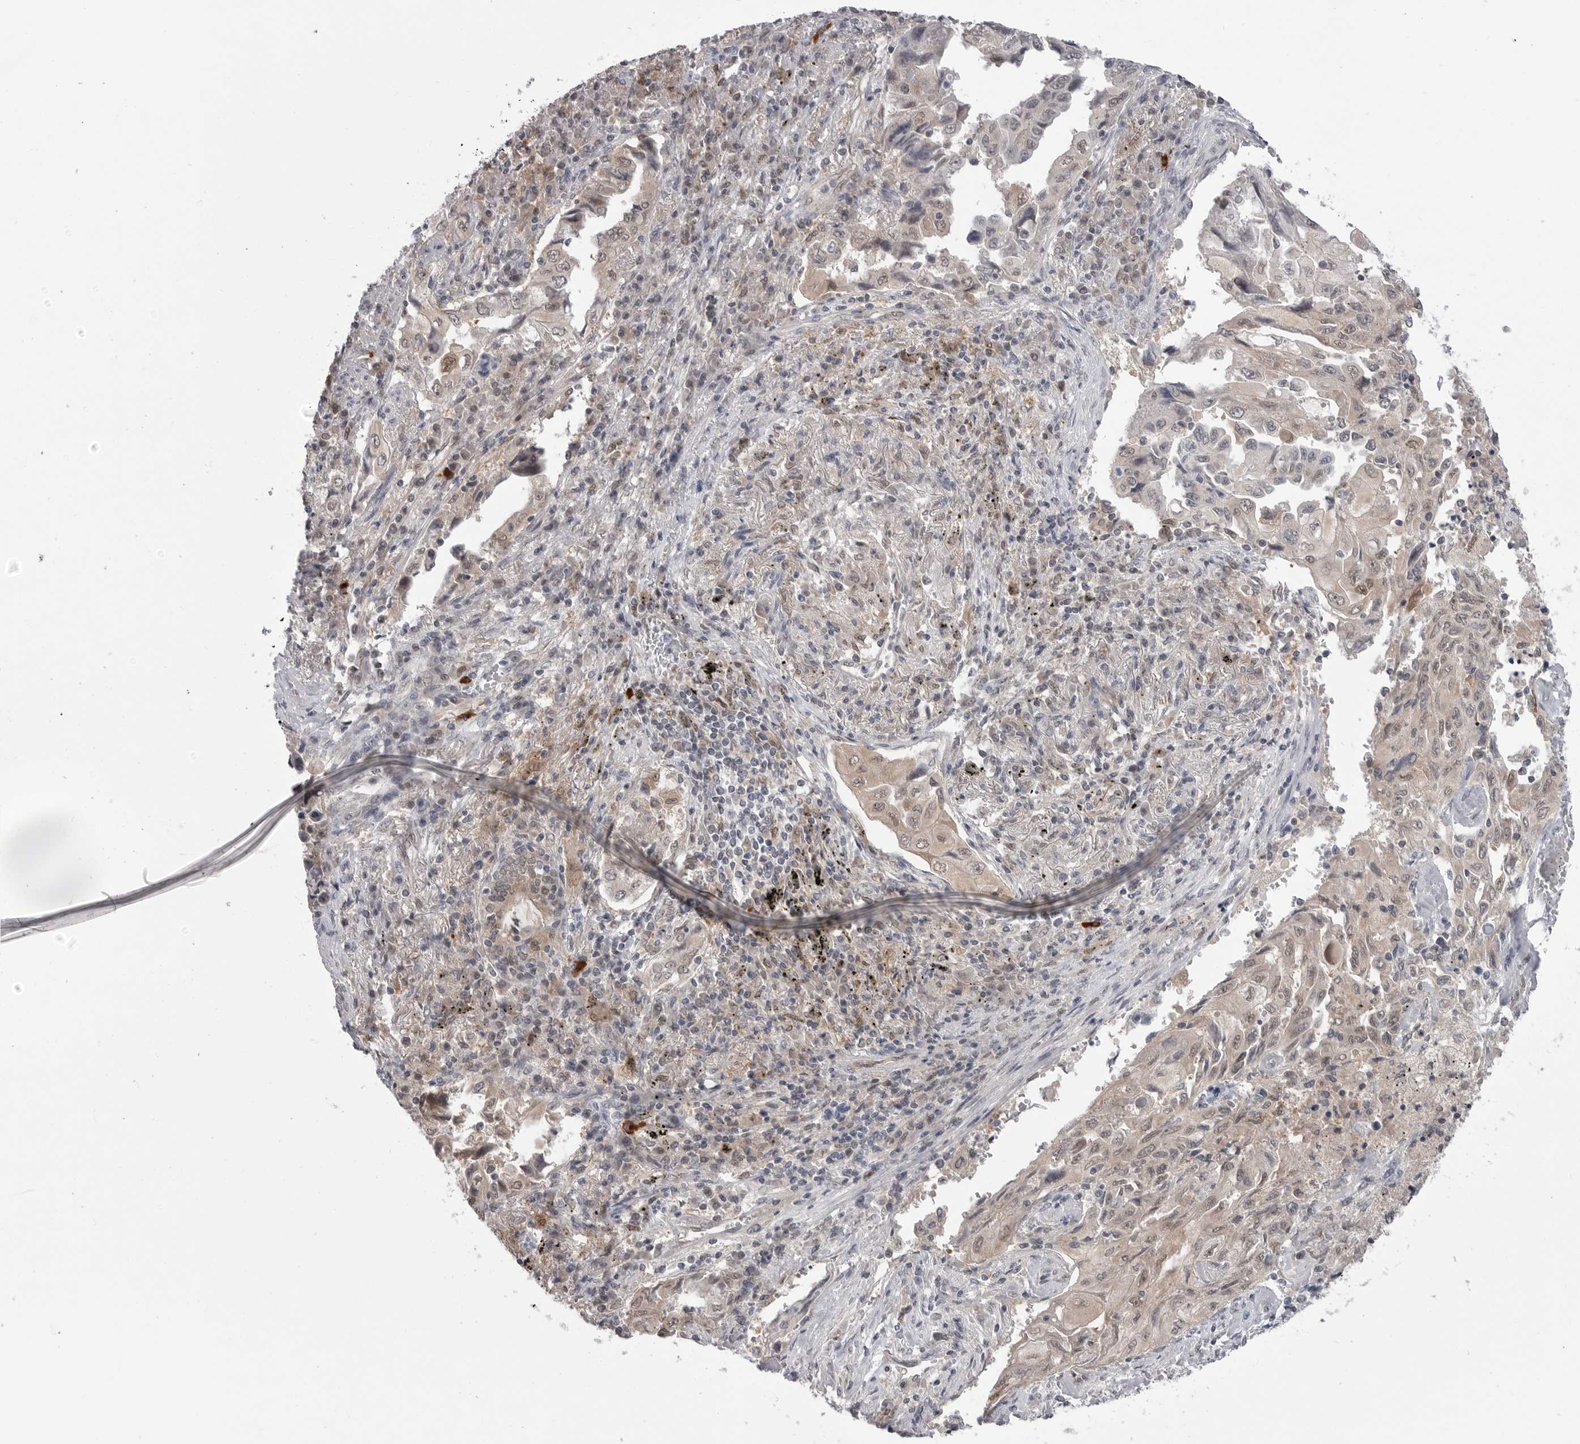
{"staining": {"intensity": "weak", "quantity": "25%-75%", "location": "cytoplasmic/membranous,nuclear"}, "tissue": "lung cancer", "cell_type": "Tumor cells", "image_type": "cancer", "snomed": [{"axis": "morphology", "description": "Adenocarcinoma, NOS"}, {"axis": "topography", "description": "Lung"}], "caption": "Protein staining exhibits weak cytoplasmic/membranous and nuclear staining in about 25%-75% of tumor cells in adenocarcinoma (lung).", "gene": "PNPO", "patient": {"sex": "female", "age": 51}}